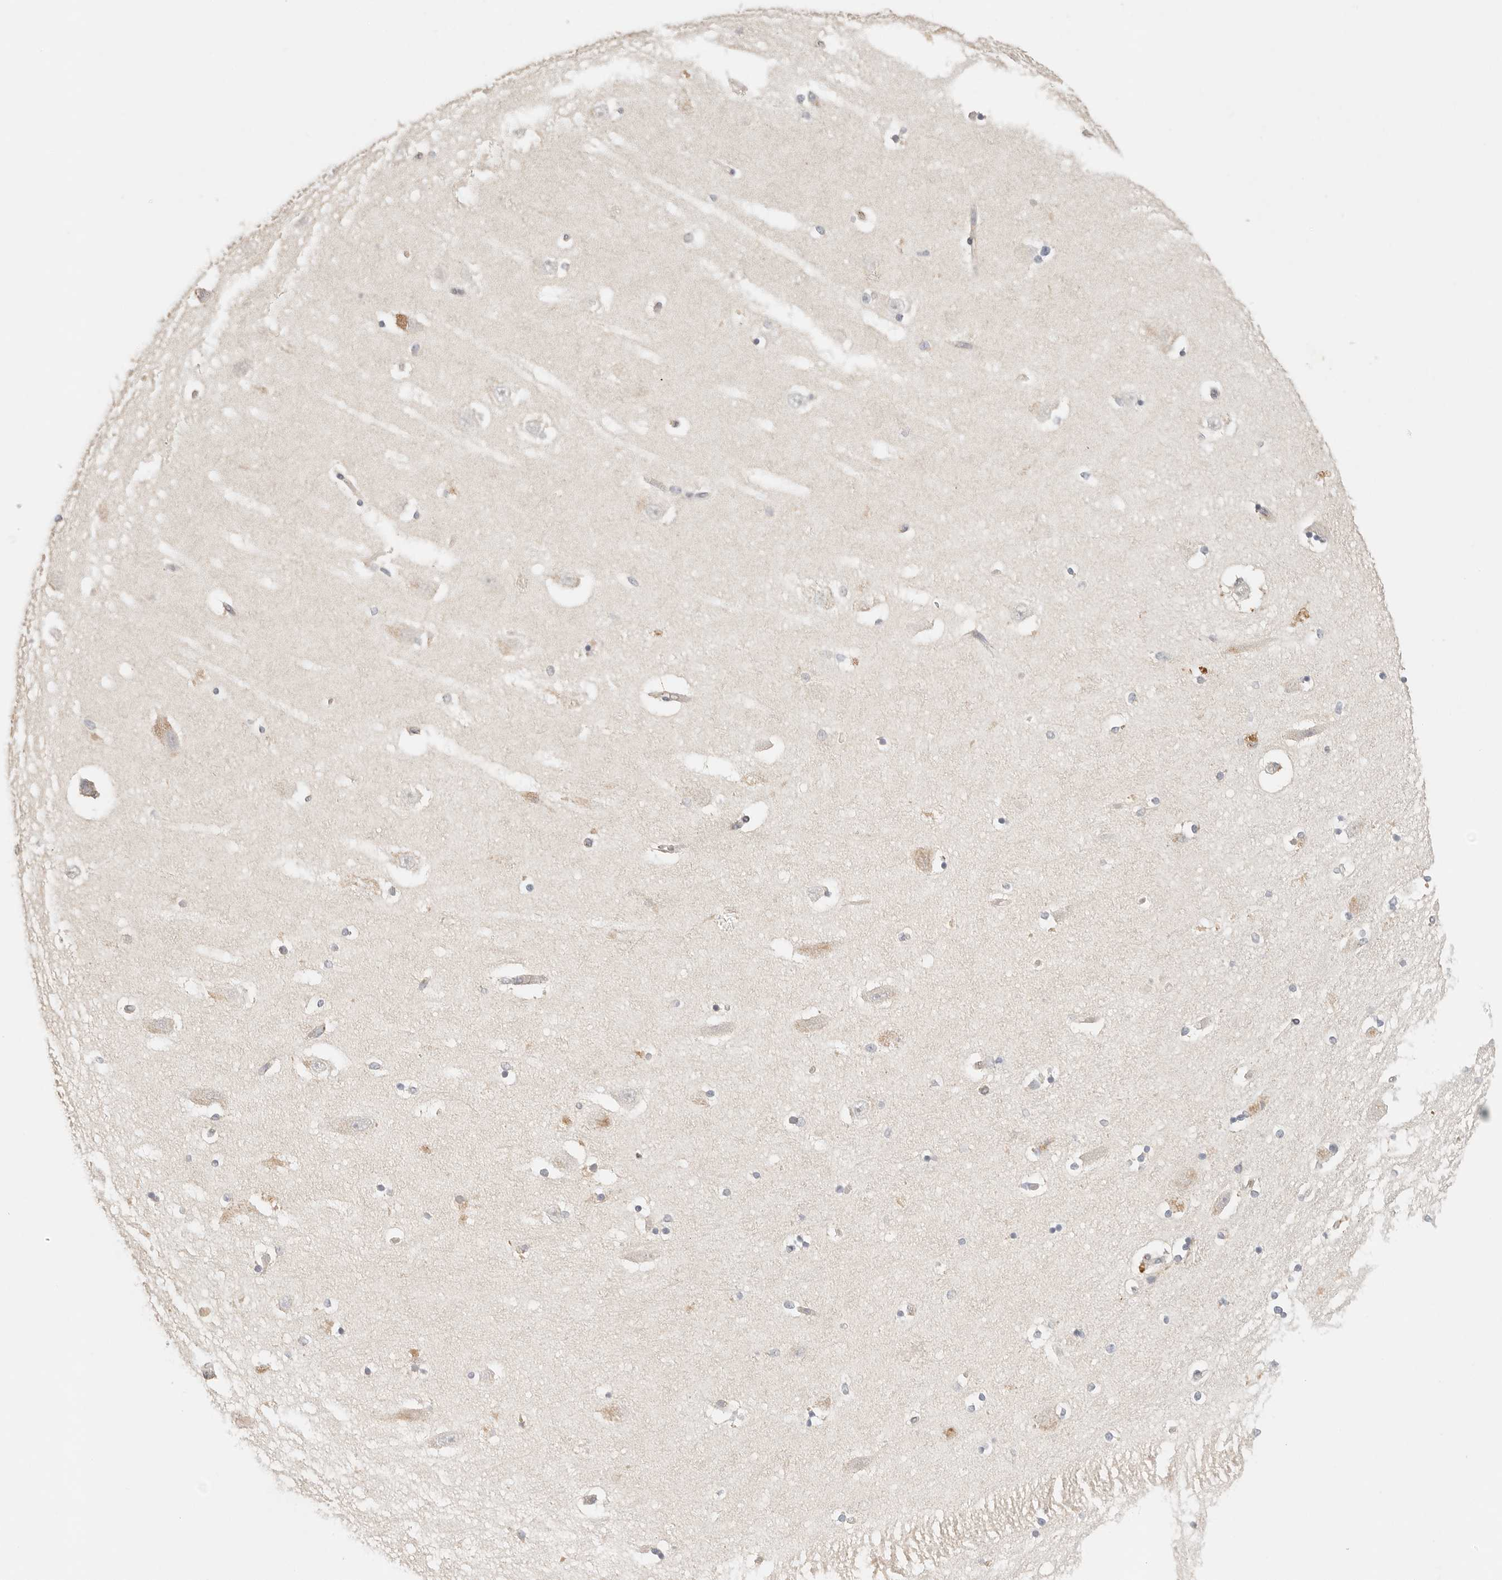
{"staining": {"intensity": "negative", "quantity": "none", "location": "none"}, "tissue": "hippocampus", "cell_type": "Glial cells", "image_type": "normal", "snomed": [{"axis": "morphology", "description": "Normal tissue, NOS"}, {"axis": "topography", "description": "Hippocampus"}], "caption": "A micrograph of hippocampus stained for a protein demonstrates no brown staining in glial cells.", "gene": "CEP120", "patient": {"sex": "female", "age": 54}}